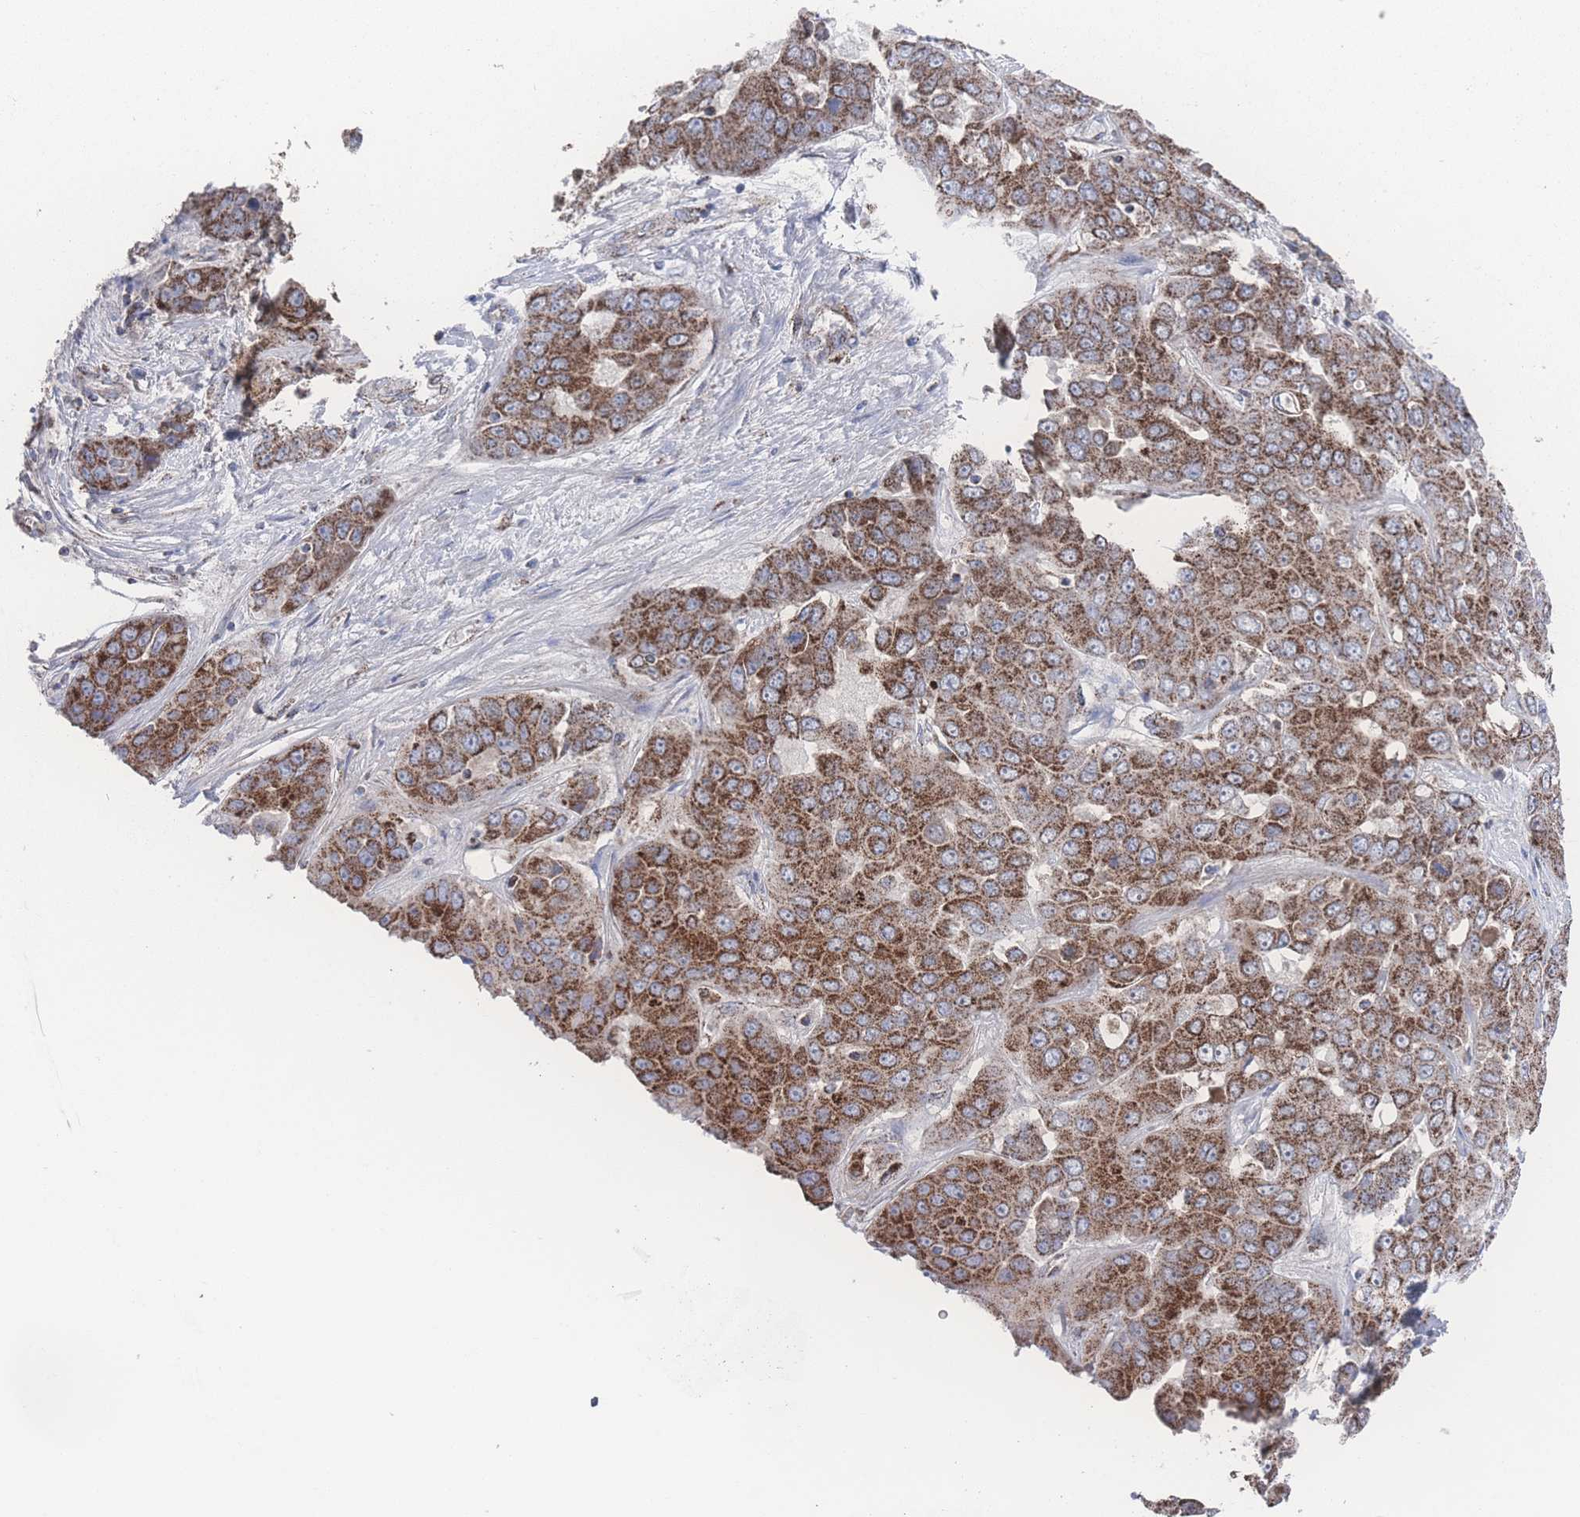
{"staining": {"intensity": "strong", "quantity": ">75%", "location": "cytoplasmic/membranous"}, "tissue": "liver cancer", "cell_type": "Tumor cells", "image_type": "cancer", "snomed": [{"axis": "morphology", "description": "Cholangiocarcinoma"}, {"axis": "topography", "description": "Liver"}], "caption": "Human cholangiocarcinoma (liver) stained for a protein (brown) displays strong cytoplasmic/membranous positive positivity in approximately >75% of tumor cells.", "gene": "PEX14", "patient": {"sex": "female", "age": 52}}